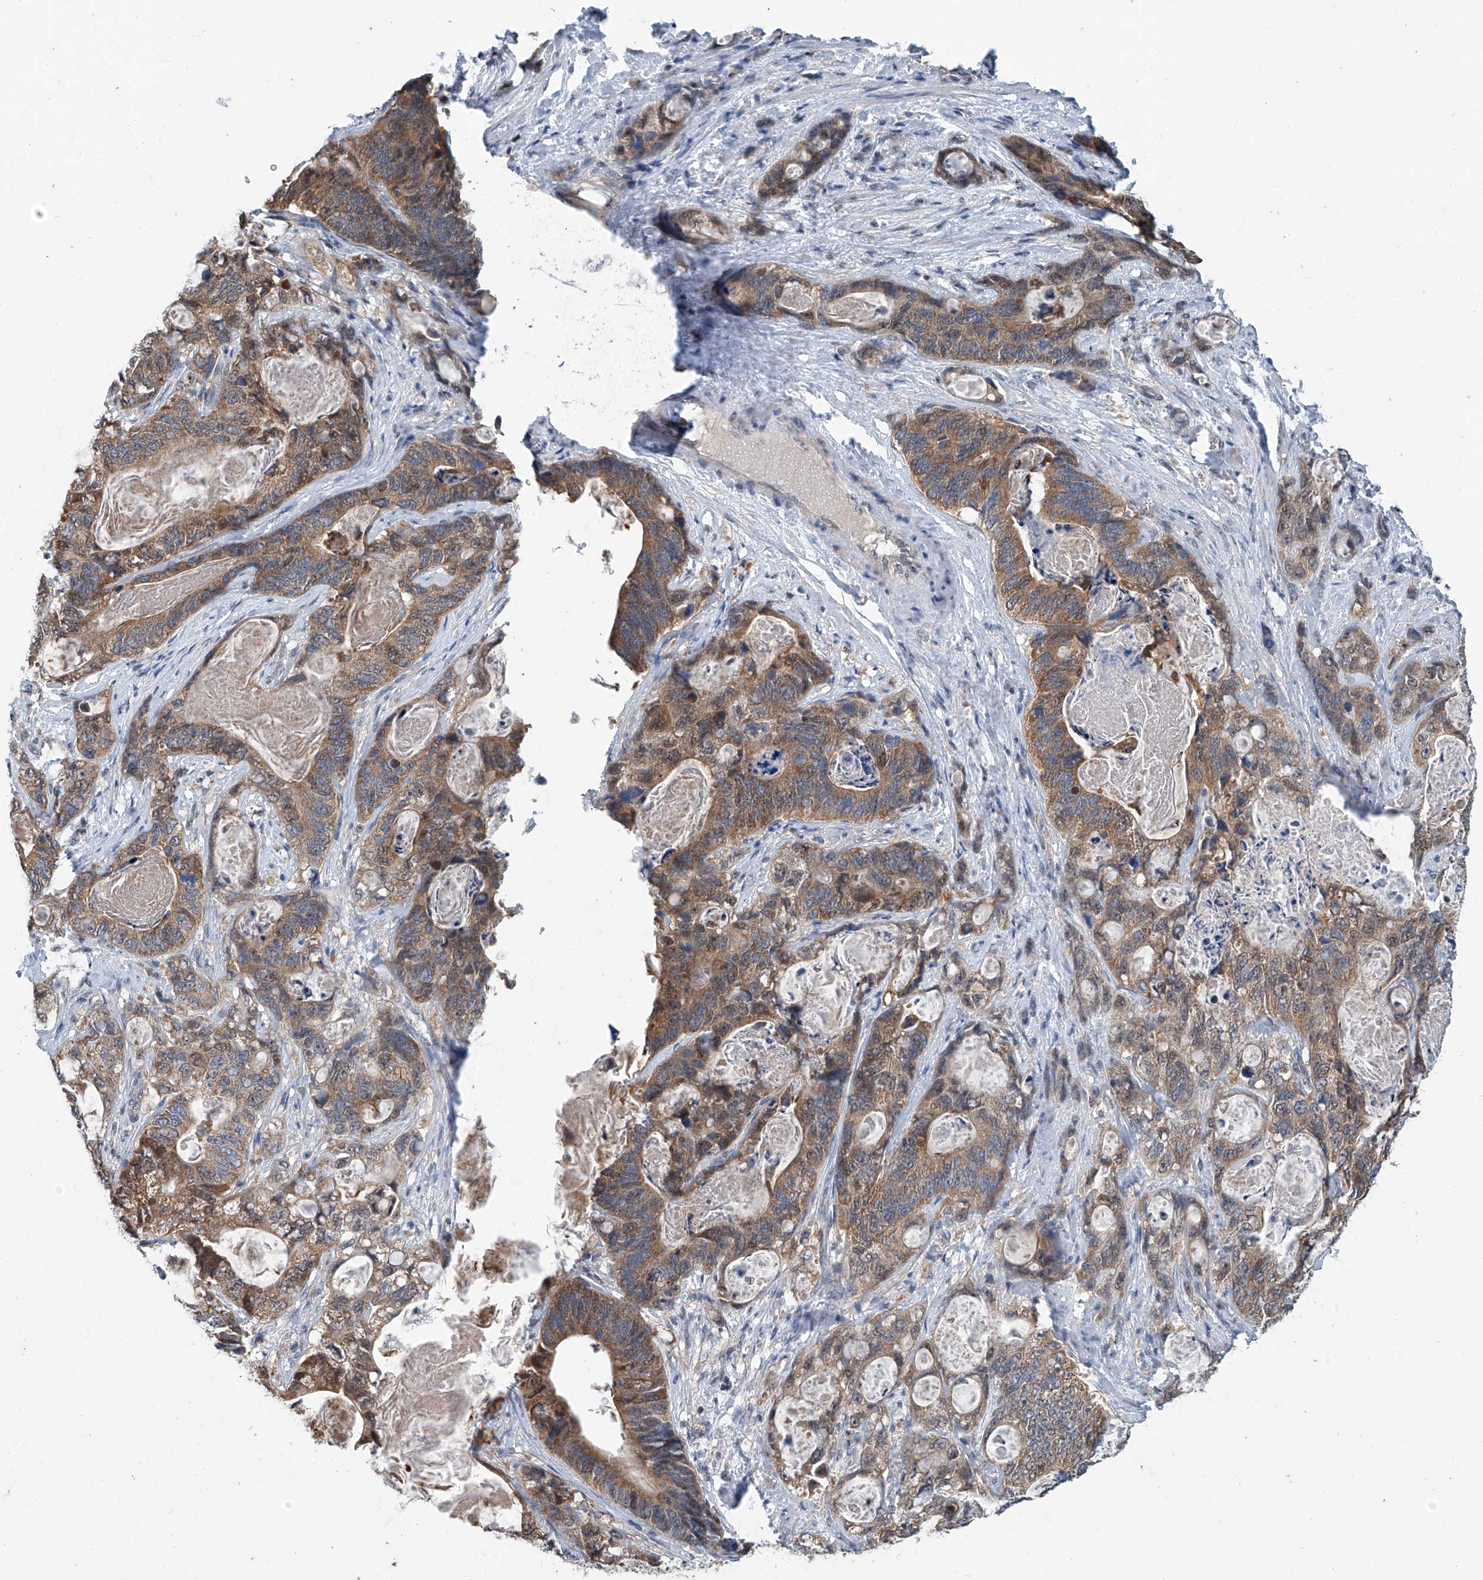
{"staining": {"intensity": "moderate", "quantity": ">75%", "location": "cytoplasmic/membranous"}, "tissue": "stomach cancer", "cell_type": "Tumor cells", "image_type": "cancer", "snomed": [{"axis": "morphology", "description": "Normal tissue, NOS"}, {"axis": "morphology", "description": "Adenocarcinoma, NOS"}, {"axis": "topography", "description": "Stomach"}], "caption": "A micrograph of stomach cancer stained for a protein displays moderate cytoplasmic/membranous brown staining in tumor cells.", "gene": "CLK1", "patient": {"sex": "female", "age": 89}}